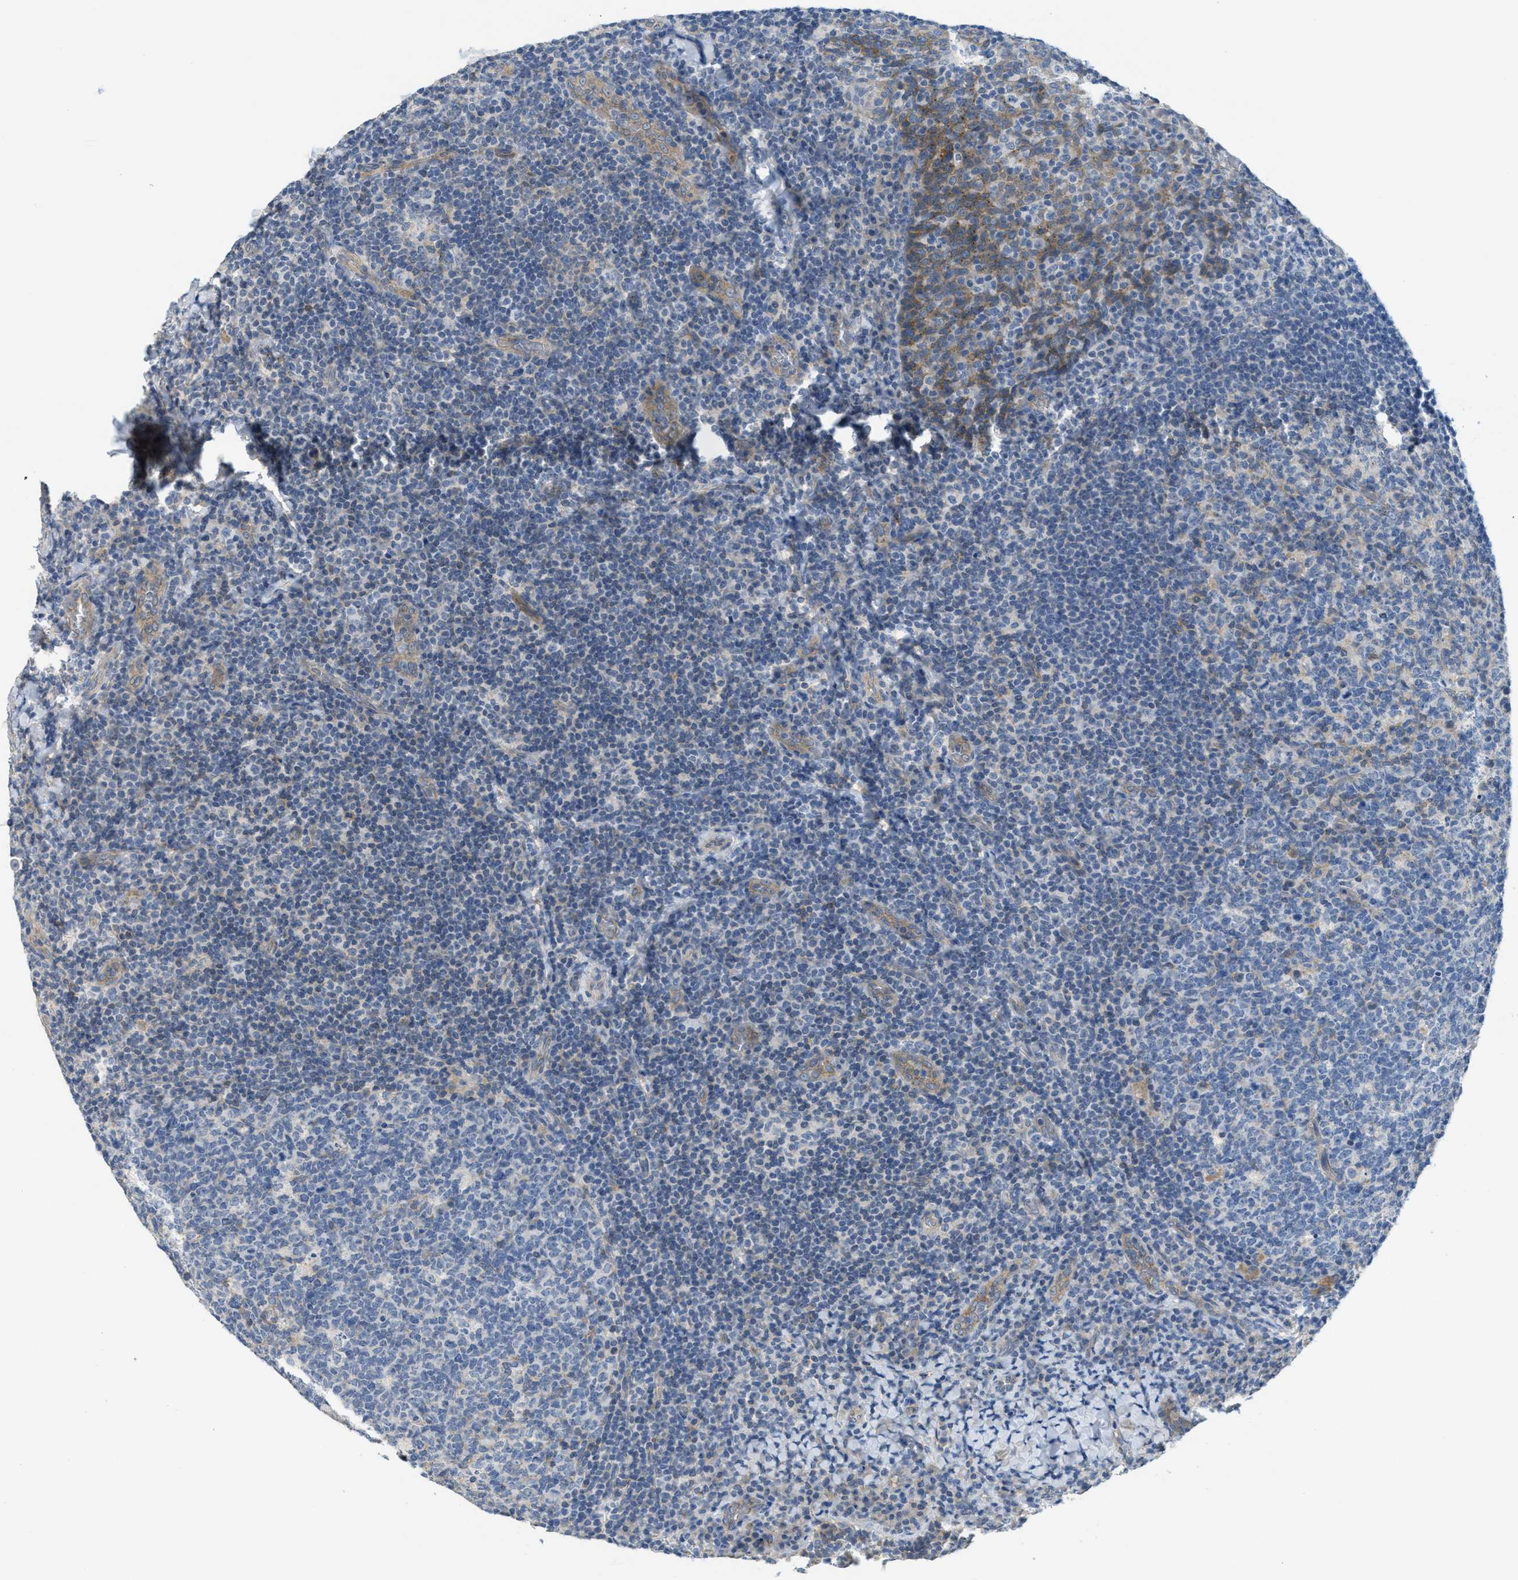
{"staining": {"intensity": "negative", "quantity": "none", "location": "none"}, "tissue": "tonsil", "cell_type": "Germinal center cells", "image_type": "normal", "snomed": [{"axis": "morphology", "description": "Normal tissue, NOS"}, {"axis": "topography", "description": "Tonsil"}], "caption": "Immunohistochemistry (IHC) of unremarkable tonsil demonstrates no expression in germinal center cells. (DAB (3,3'-diaminobenzidine) immunohistochemistry with hematoxylin counter stain).", "gene": "ZFYVE9", "patient": {"sex": "male", "age": 17}}